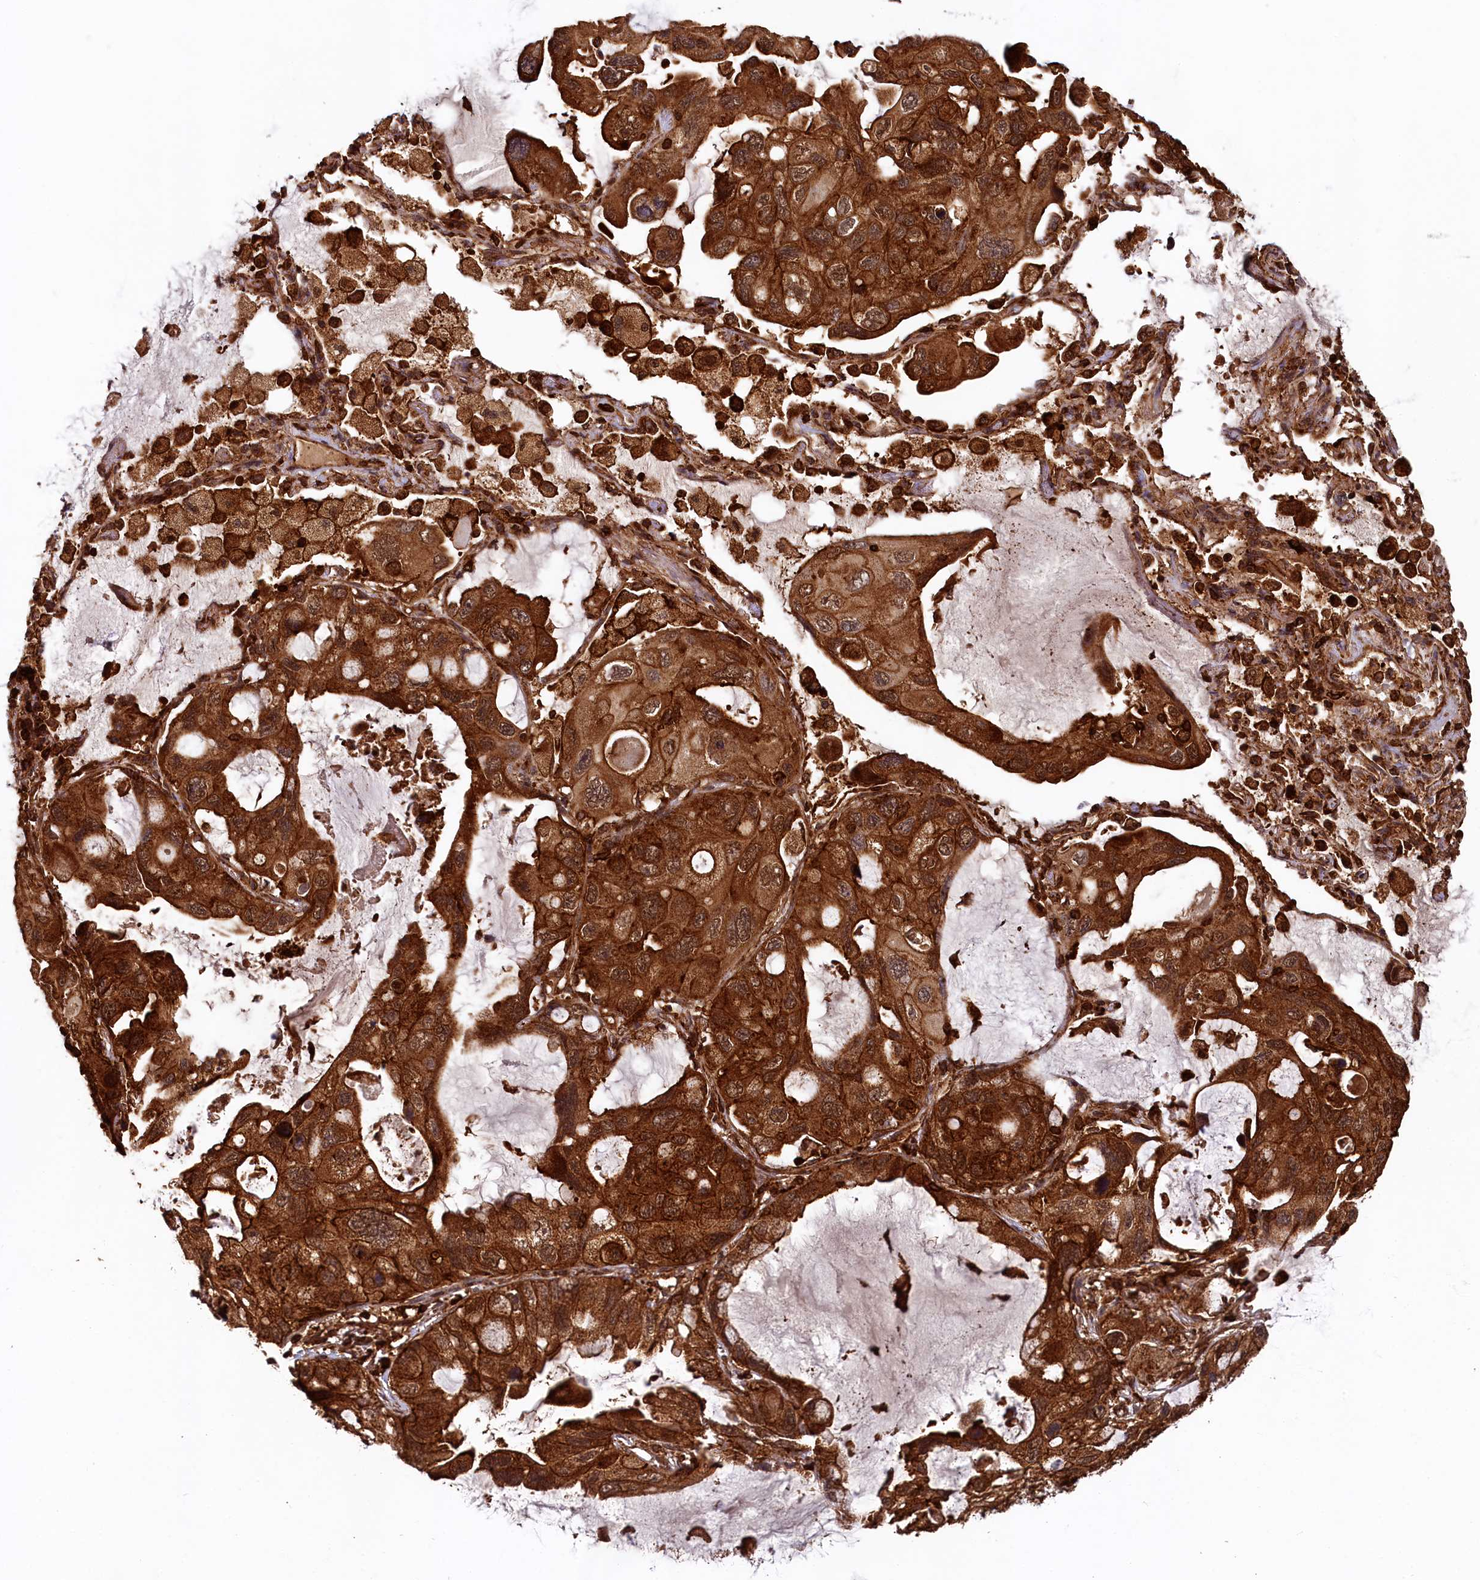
{"staining": {"intensity": "strong", "quantity": ">75%", "location": "cytoplasmic/membranous"}, "tissue": "lung cancer", "cell_type": "Tumor cells", "image_type": "cancer", "snomed": [{"axis": "morphology", "description": "Squamous cell carcinoma, NOS"}, {"axis": "topography", "description": "Lung"}], "caption": "Strong cytoplasmic/membranous expression for a protein is present in about >75% of tumor cells of lung squamous cell carcinoma using immunohistochemistry.", "gene": "STUB1", "patient": {"sex": "female", "age": 73}}